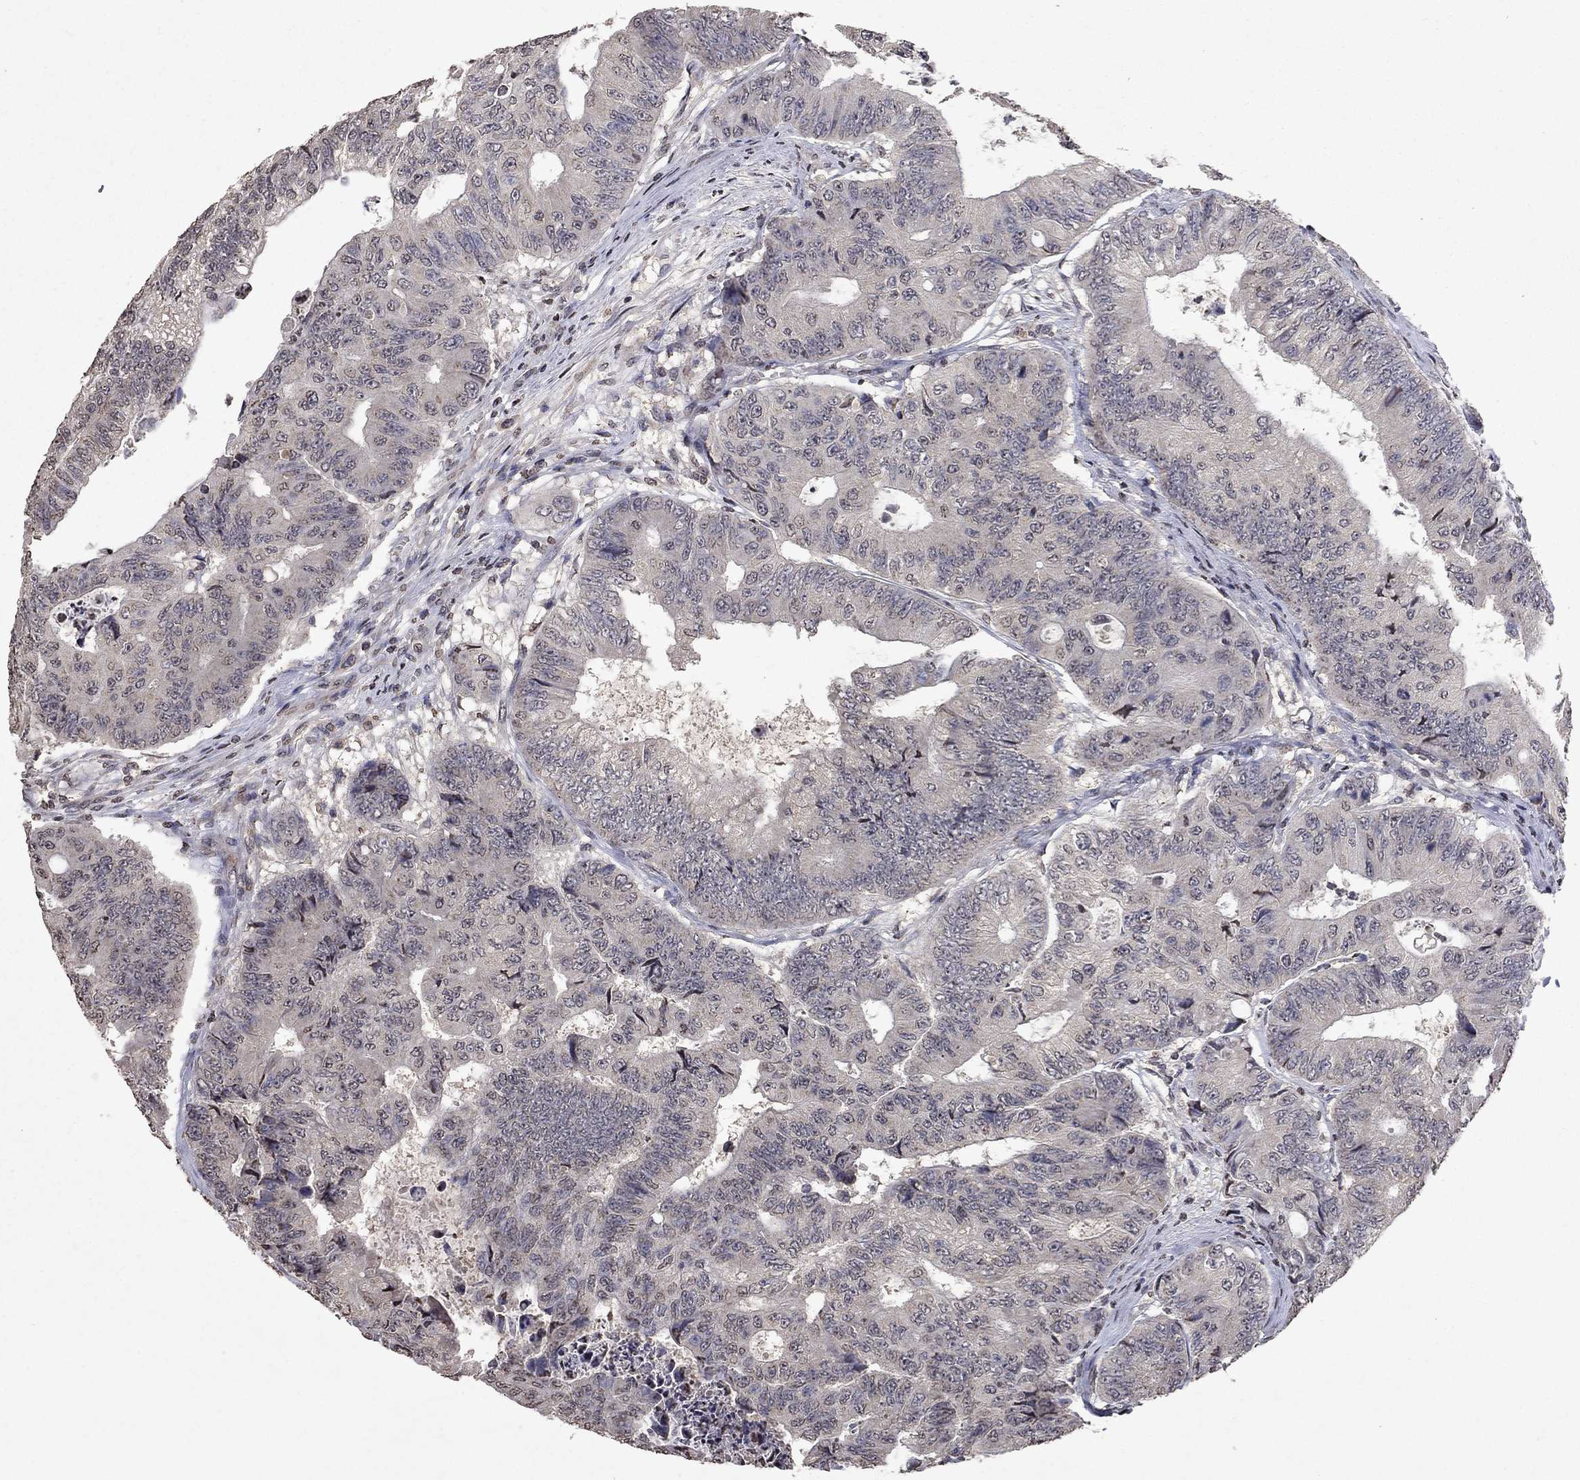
{"staining": {"intensity": "negative", "quantity": "none", "location": "none"}, "tissue": "colorectal cancer", "cell_type": "Tumor cells", "image_type": "cancer", "snomed": [{"axis": "morphology", "description": "Adenocarcinoma, NOS"}, {"axis": "topography", "description": "Colon"}], "caption": "This is an IHC histopathology image of colorectal adenocarcinoma. There is no staining in tumor cells.", "gene": "TTC38", "patient": {"sex": "female", "age": 48}}